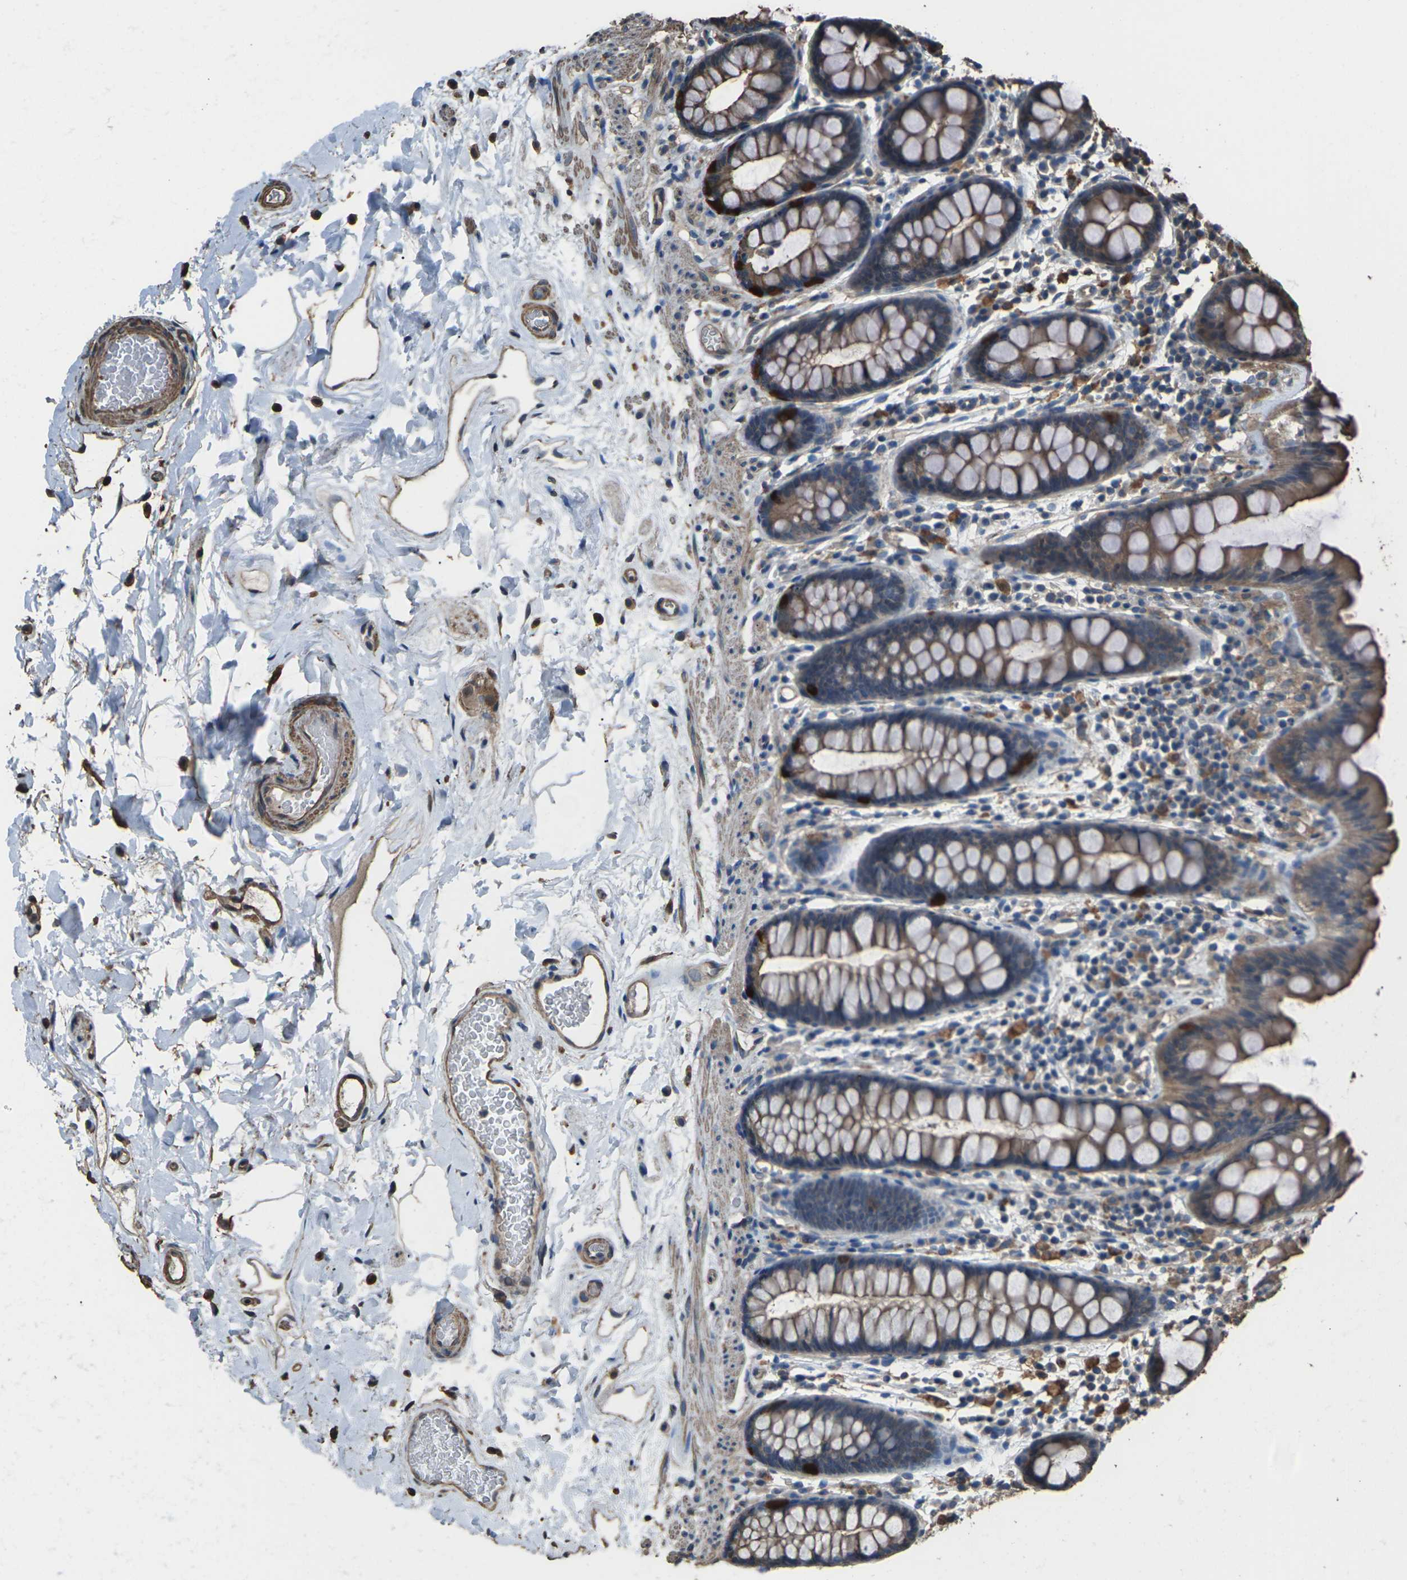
{"staining": {"intensity": "moderate", "quantity": ">75%", "location": "cytoplasmic/membranous"}, "tissue": "colon", "cell_type": "Endothelial cells", "image_type": "normal", "snomed": [{"axis": "morphology", "description": "Normal tissue, NOS"}, {"axis": "topography", "description": "Colon"}], "caption": "IHC image of normal colon stained for a protein (brown), which exhibits medium levels of moderate cytoplasmic/membranous staining in about >75% of endothelial cells.", "gene": "DHPS", "patient": {"sex": "female", "age": 80}}